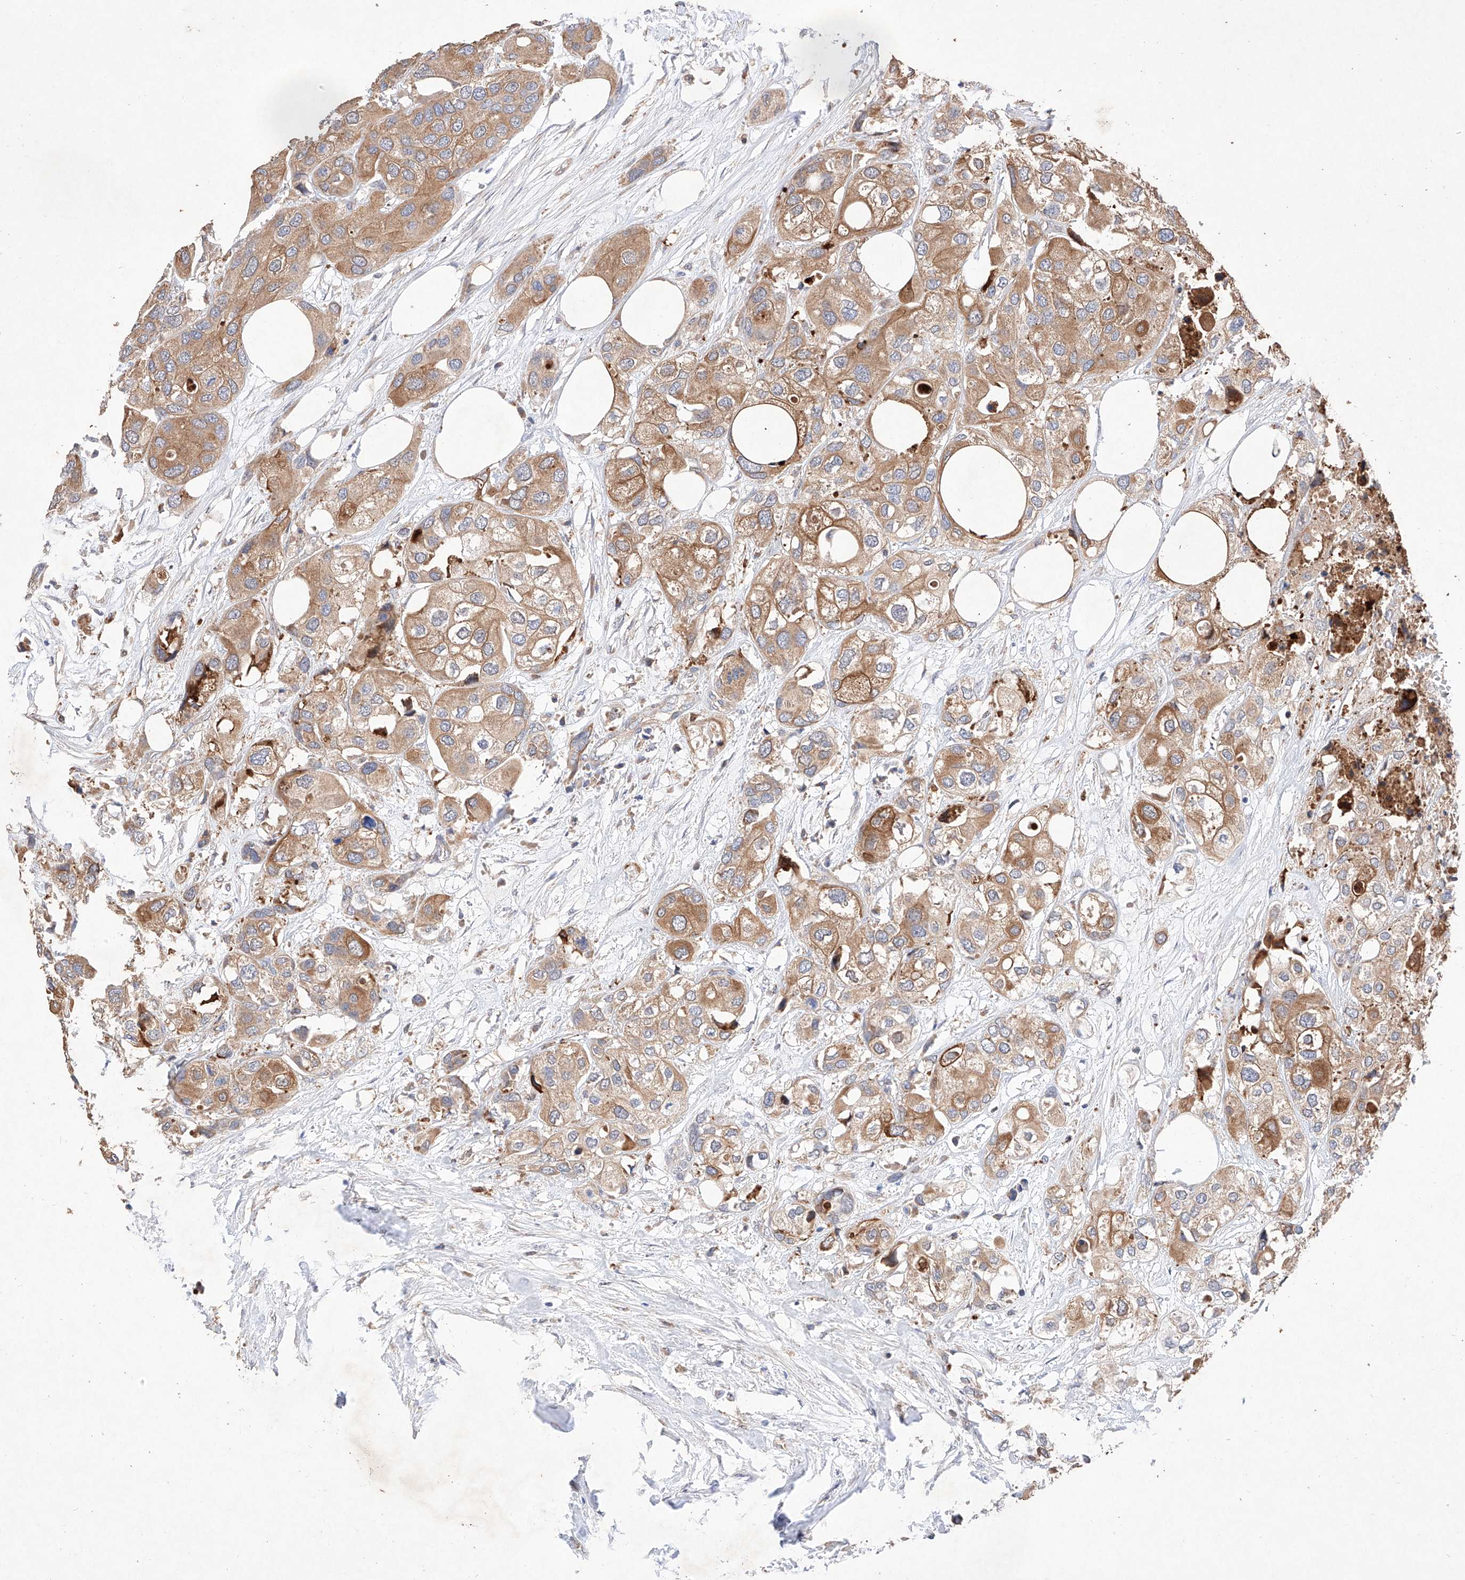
{"staining": {"intensity": "moderate", "quantity": ">75%", "location": "cytoplasmic/membranous"}, "tissue": "urothelial cancer", "cell_type": "Tumor cells", "image_type": "cancer", "snomed": [{"axis": "morphology", "description": "Urothelial carcinoma, High grade"}, {"axis": "topography", "description": "Urinary bladder"}], "caption": "Urothelial cancer stained with a brown dye demonstrates moderate cytoplasmic/membranous positive staining in about >75% of tumor cells.", "gene": "C6orf62", "patient": {"sex": "male", "age": 64}}